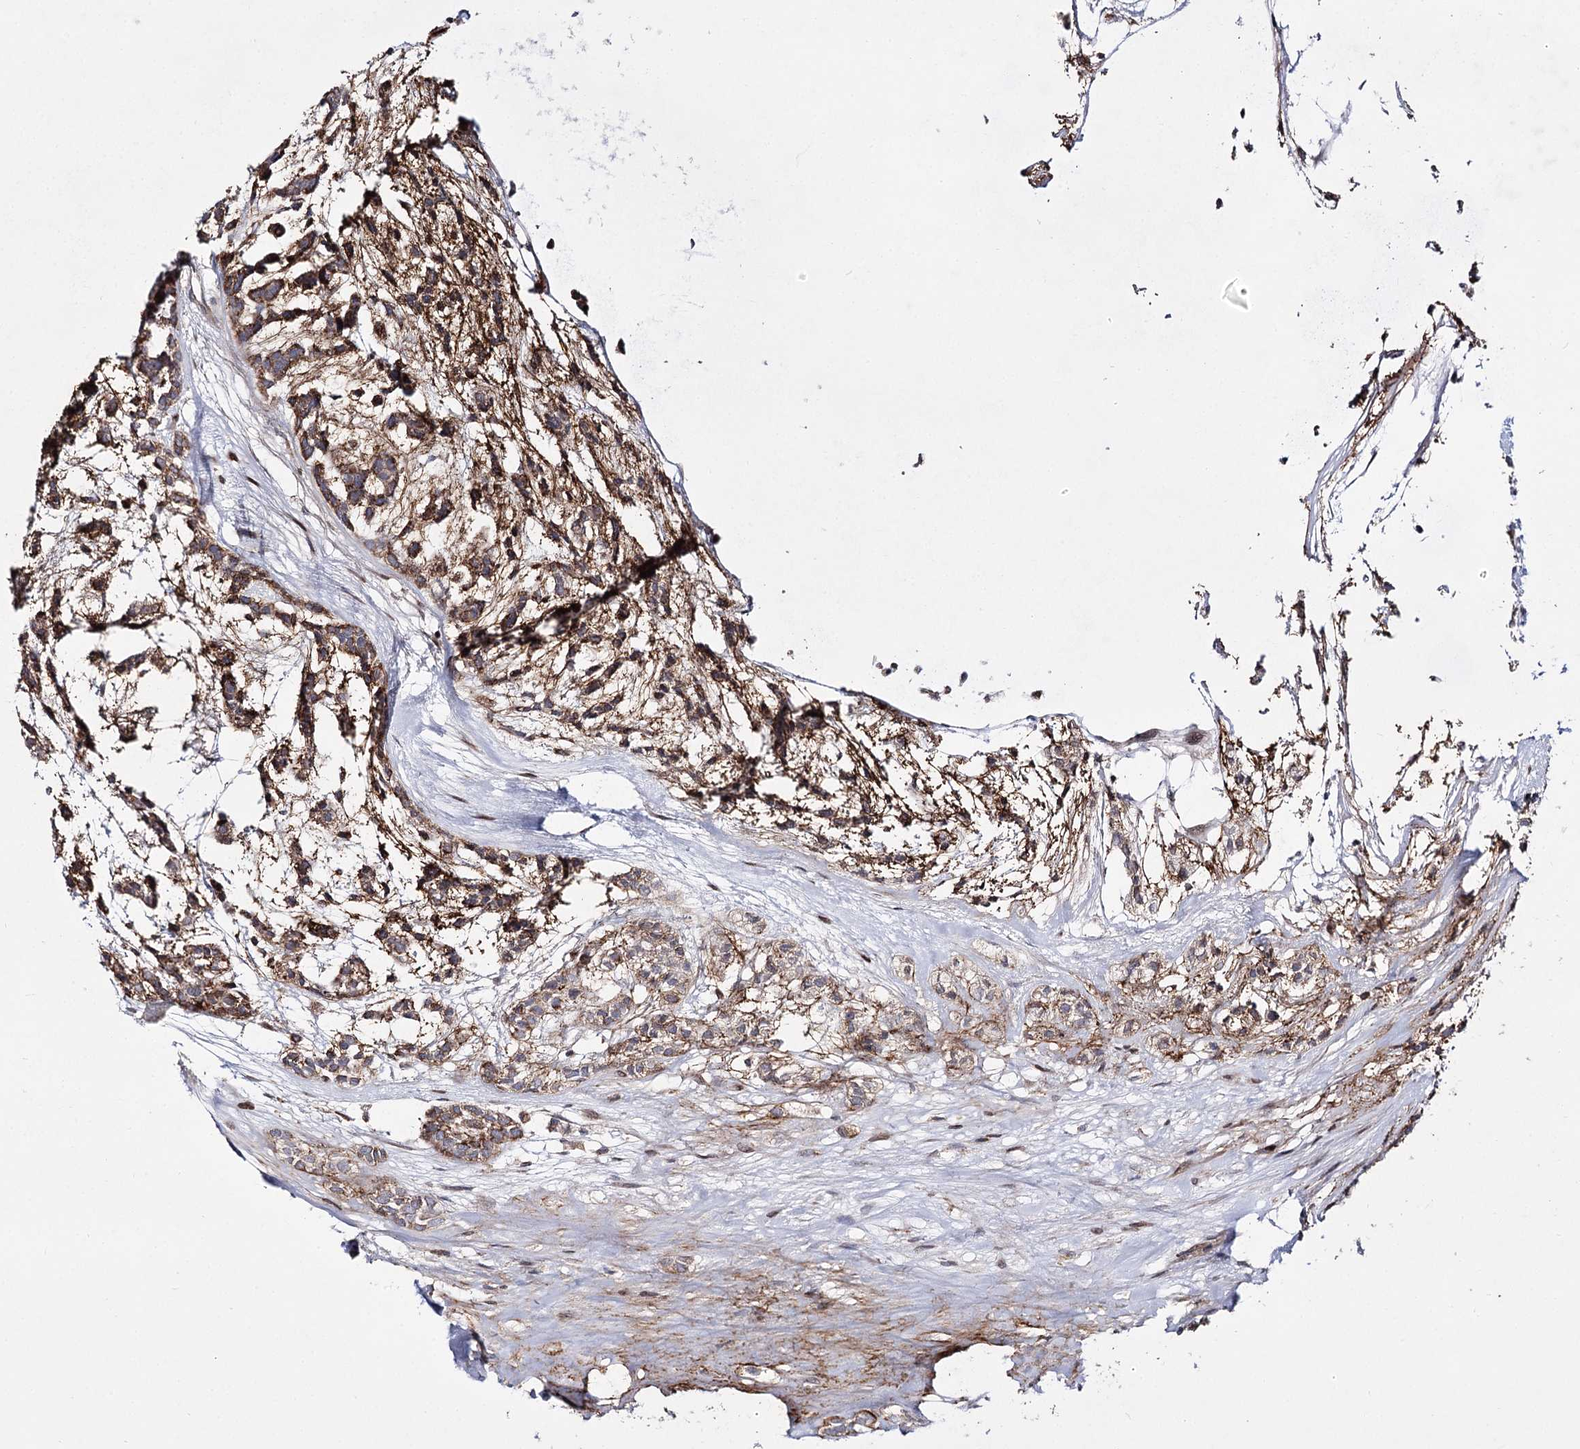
{"staining": {"intensity": "moderate", "quantity": ">75%", "location": "cytoplasmic/membranous"}, "tissue": "head and neck cancer", "cell_type": "Tumor cells", "image_type": "cancer", "snomed": [{"axis": "morphology", "description": "Adenocarcinoma, NOS"}, {"axis": "morphology", "description": "Adenoma, NOS"}, {"axis": "topography", "description": "Head-Neck"}], "caption": "A brown stain labels moderate cytoplasmic/membranous staining of a protein in head and neck cancer (adenoma) tumor cells.", "gene": "C11orf80", "patient": {"sex": "female", "age": 55}}